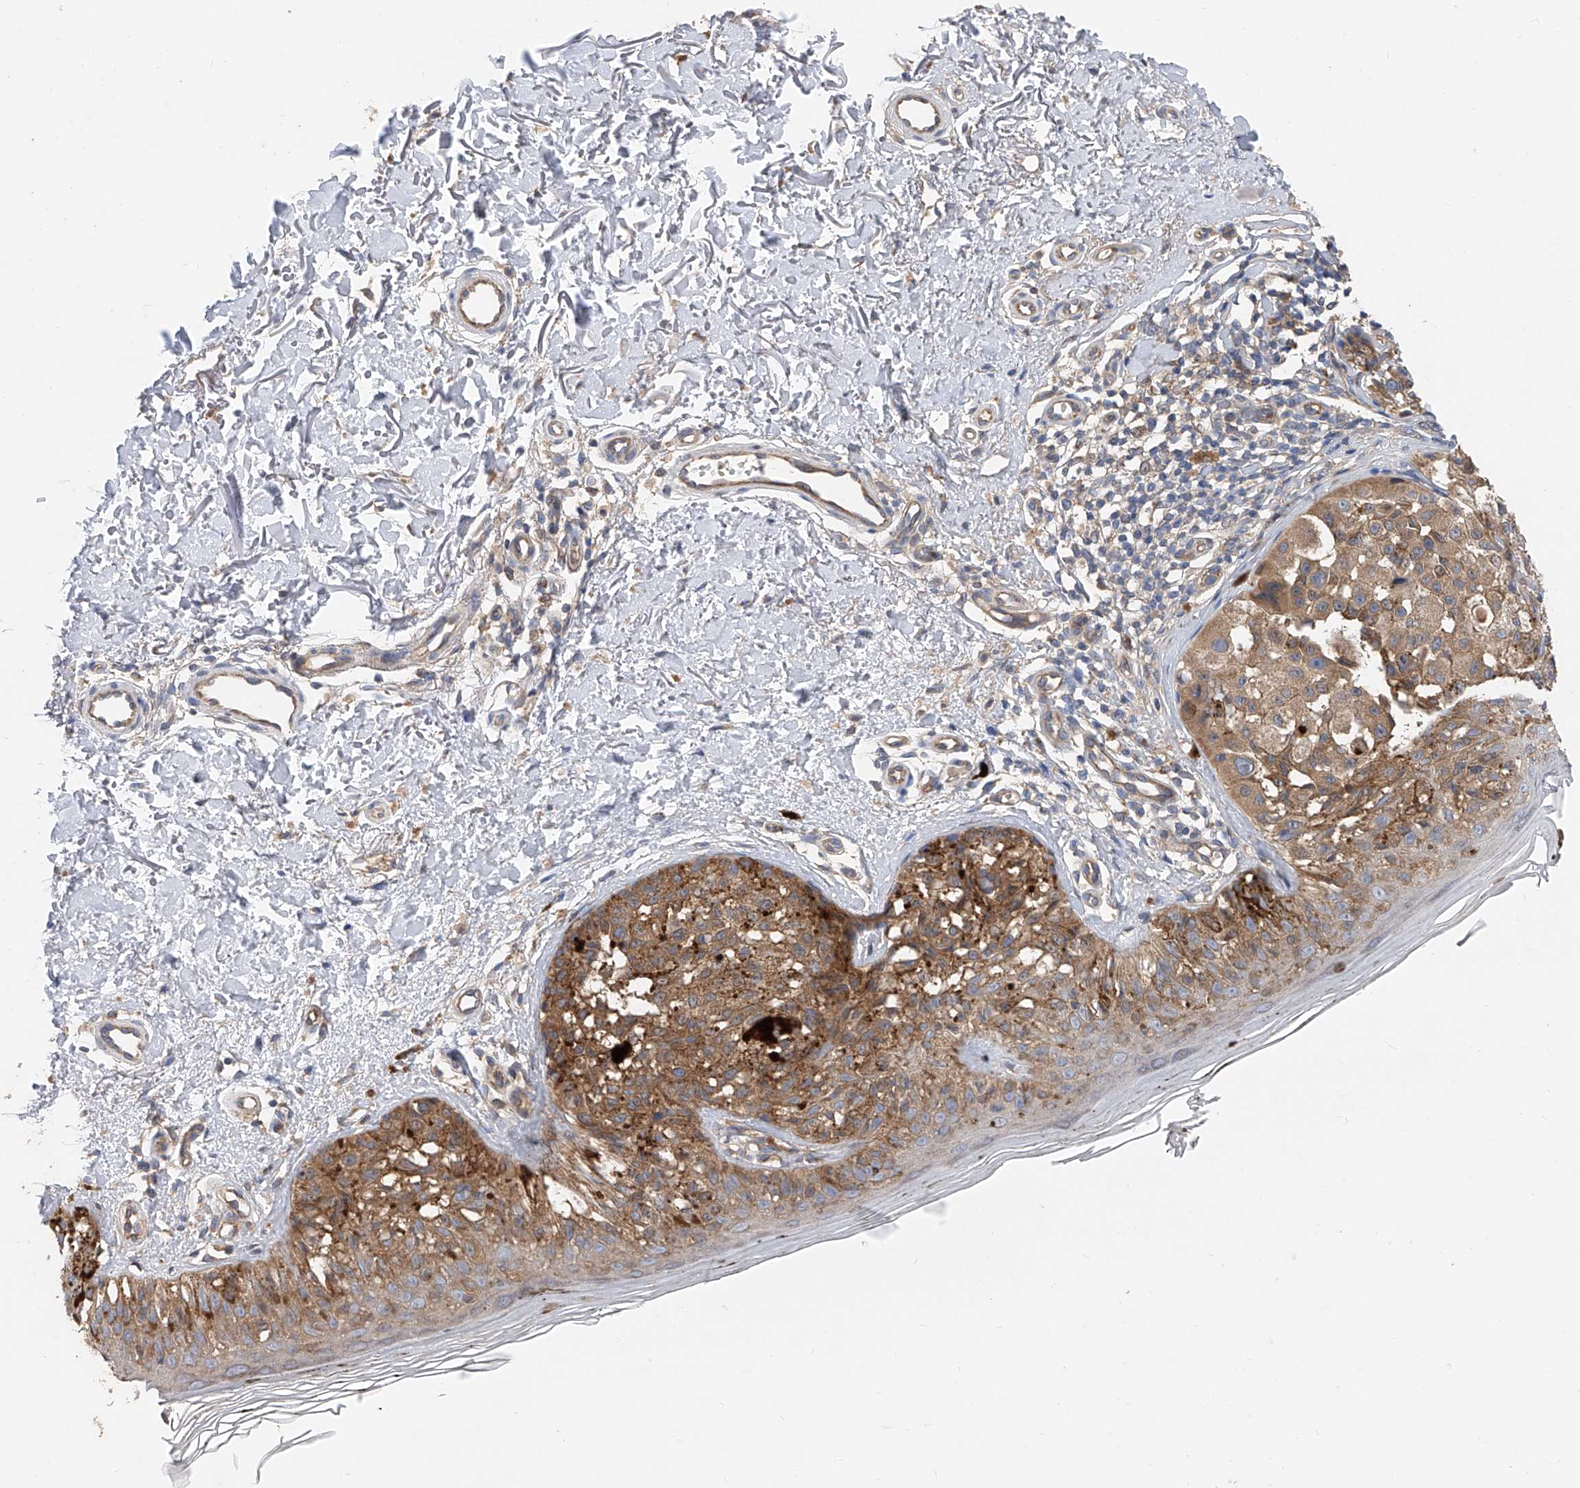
{"staining": {"intensity": "moderate", "quantity": ">75%", "location": "cytoplasmic/membranous"}, "tissue": "melanoma", "cell_type": "Tumor cells", "image_type": "cancer", "snomed": [{"axis": "morphology", "description": "Malignant melanoma, NOS"}, {"axis": "topography", "description": "Skin"}], "caption": "A medium amount of moderate cytoplasmic/membranous positivity is identified in about >75% of tumor cells in melanoma tissue. (Brightfield microscopy of DAB IHC at high magnification).", "gene": "PTK2", "patient": {"sex": "female", "age": 50}}